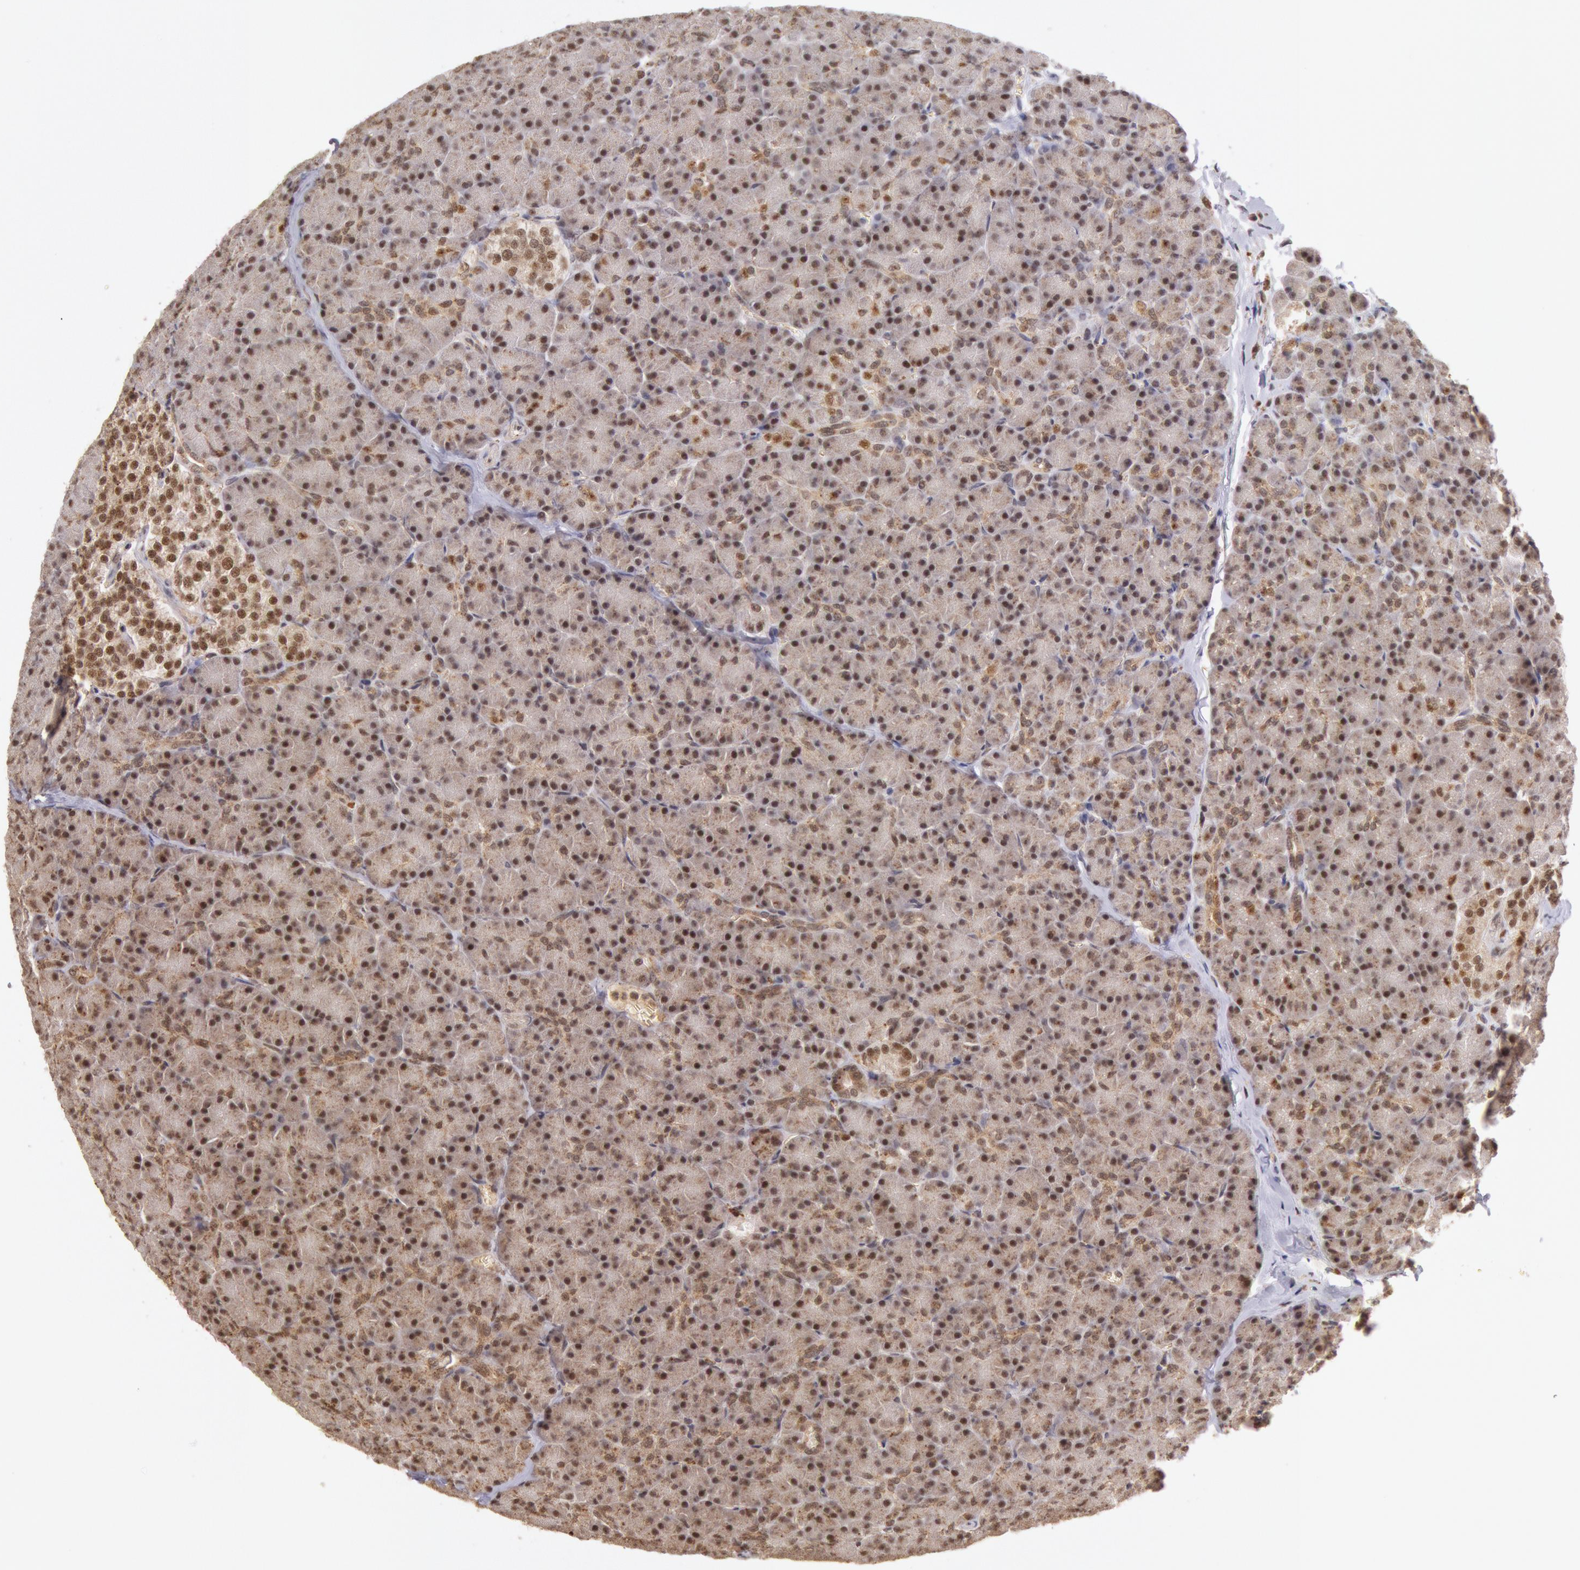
{"staining": {"intensity": "moderate", "quantity": "25%-75%", "location": "nuclear"}, "tissue": "pancreas", "cell_type": "Exocrine glandular cells", "image_type": "normal", "snomed": [{"axis": "morphology", "description": "Normal tissue, NOS"}, {"axis": "topography", "description": "Pancreas"}], "caption": "There is medium levels of moderate nuclear staining in exocrine glandular cells of normal pancreas, as demonstrated by immunohistochemical staining (brown color).", "gene": "LIG4", "patient": {"sex": "female", "age": 43}}